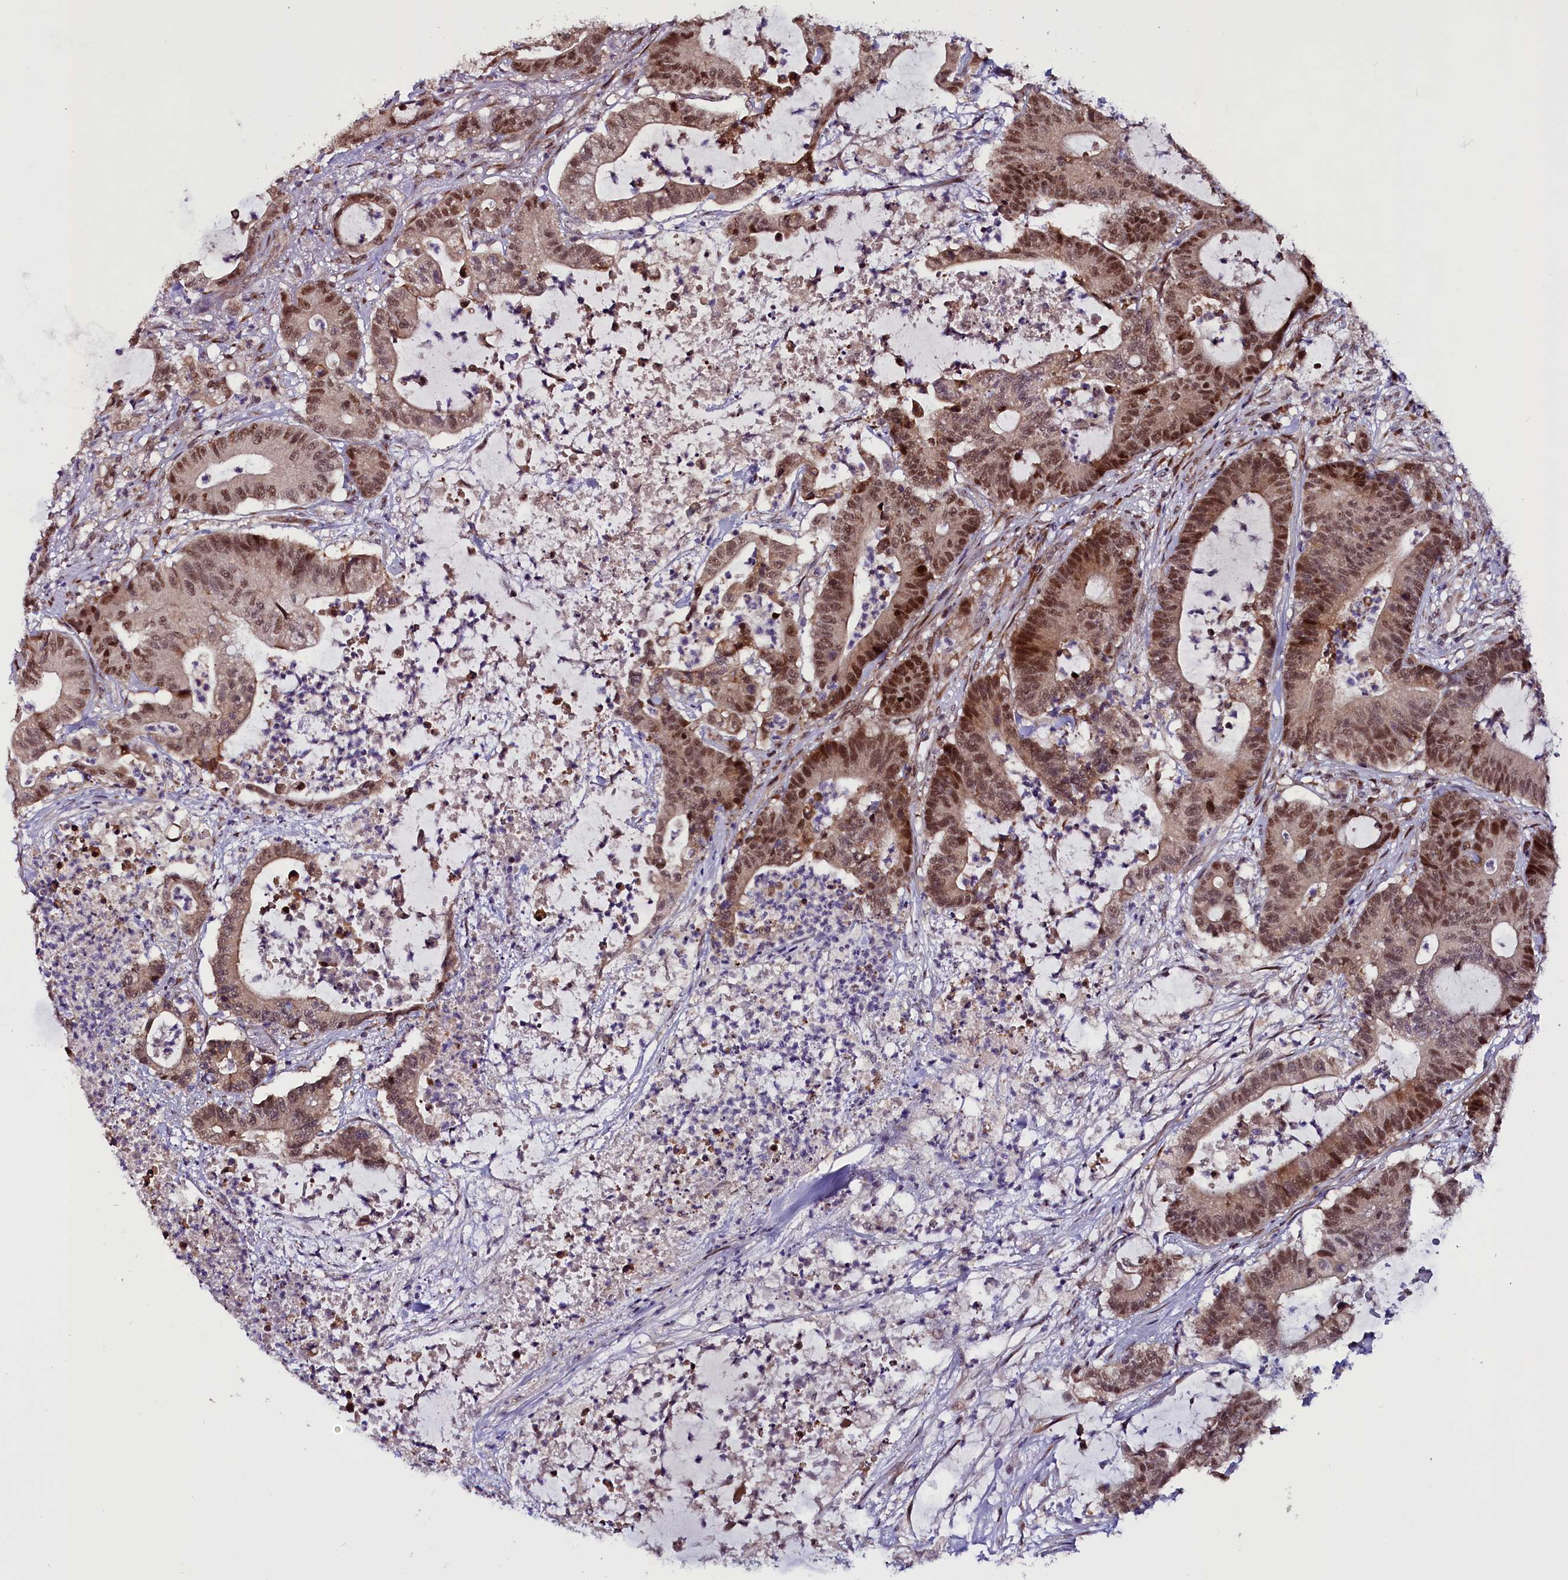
{"staining": {"intensity": "moderate", "quantity": ">75%", "location": "nuclear"}, "tissue": "colorectal cancer", "cell_type": "Tumor cells", "image_type": "cancer", "snomed": [{"axis": "morphology", "description": "Adenocarcinoma, NOS"}, {"axis": "topography", "description": "Colon"}], "caption": "Moderate nuclear positivity is seen in approximately >75% of tumor cells in colorectal cancer.", "gene": "RPUSD2", "patient": {"sex": "female", "age": 84}}